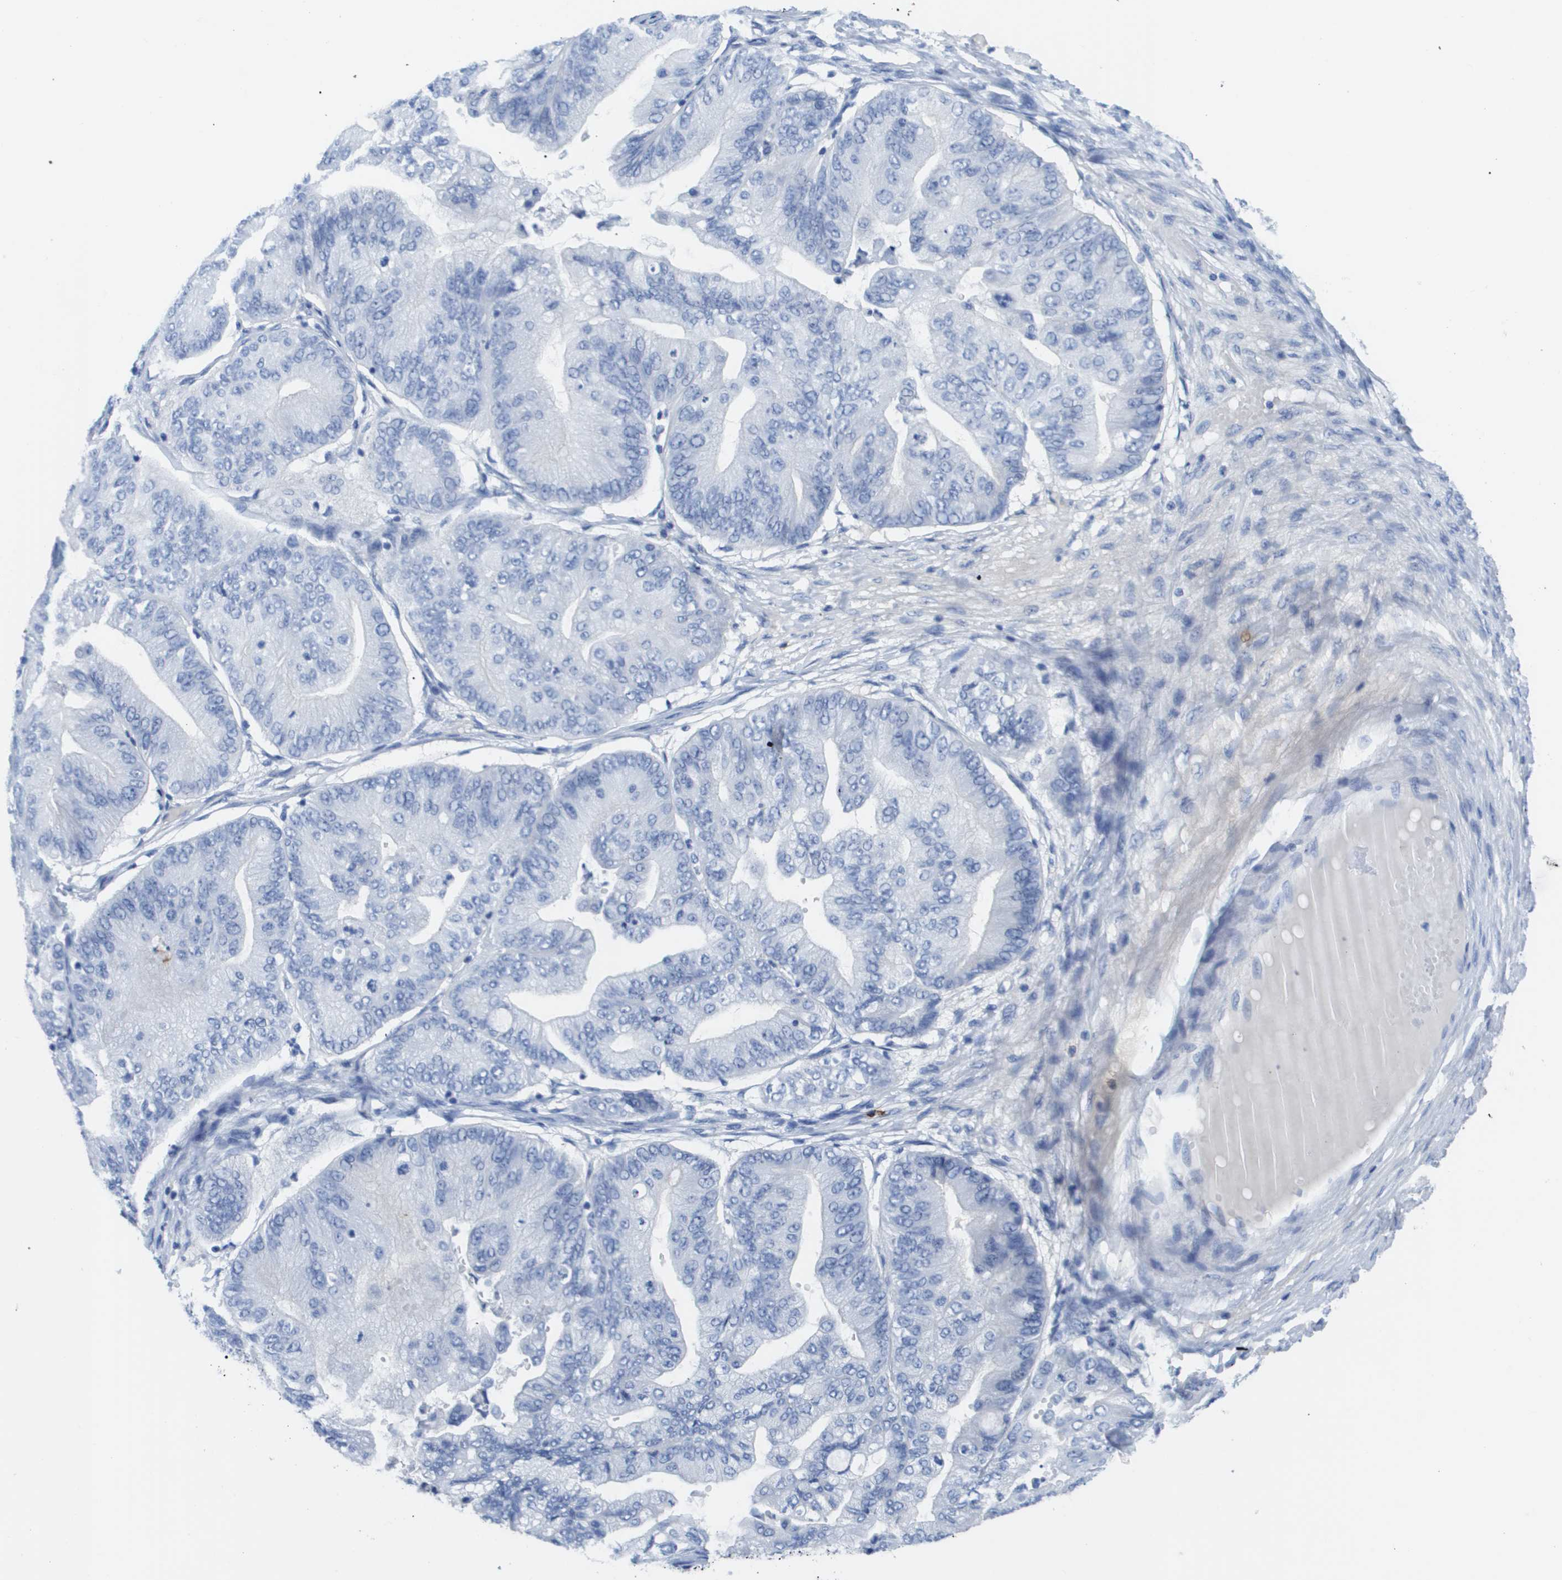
{"staining": {"intensity": "negative", "quantity": "none", "location": "none"}, "tissue": "ovarian cancer", "cell_type": "Tumor cells", "image_type": "cancer", "snomed": [{"axis": "morphology", "description": "Cystadenocarcinoma, mucinous, NOS"}, {"axis": "topography", "description": "Ovary"}], "caption": "Immunohistochemistry (IHC) photomicrograph of ovarian mucinous cystadenocarcinoma stained for a protein (brown), which displays no positivity in tumor cells. (Immunohistochemistry (IHC), brightfield microscopy, high magnification).", "gene": "MS4A1", "patient": {"sex": "female", "age": 61}}